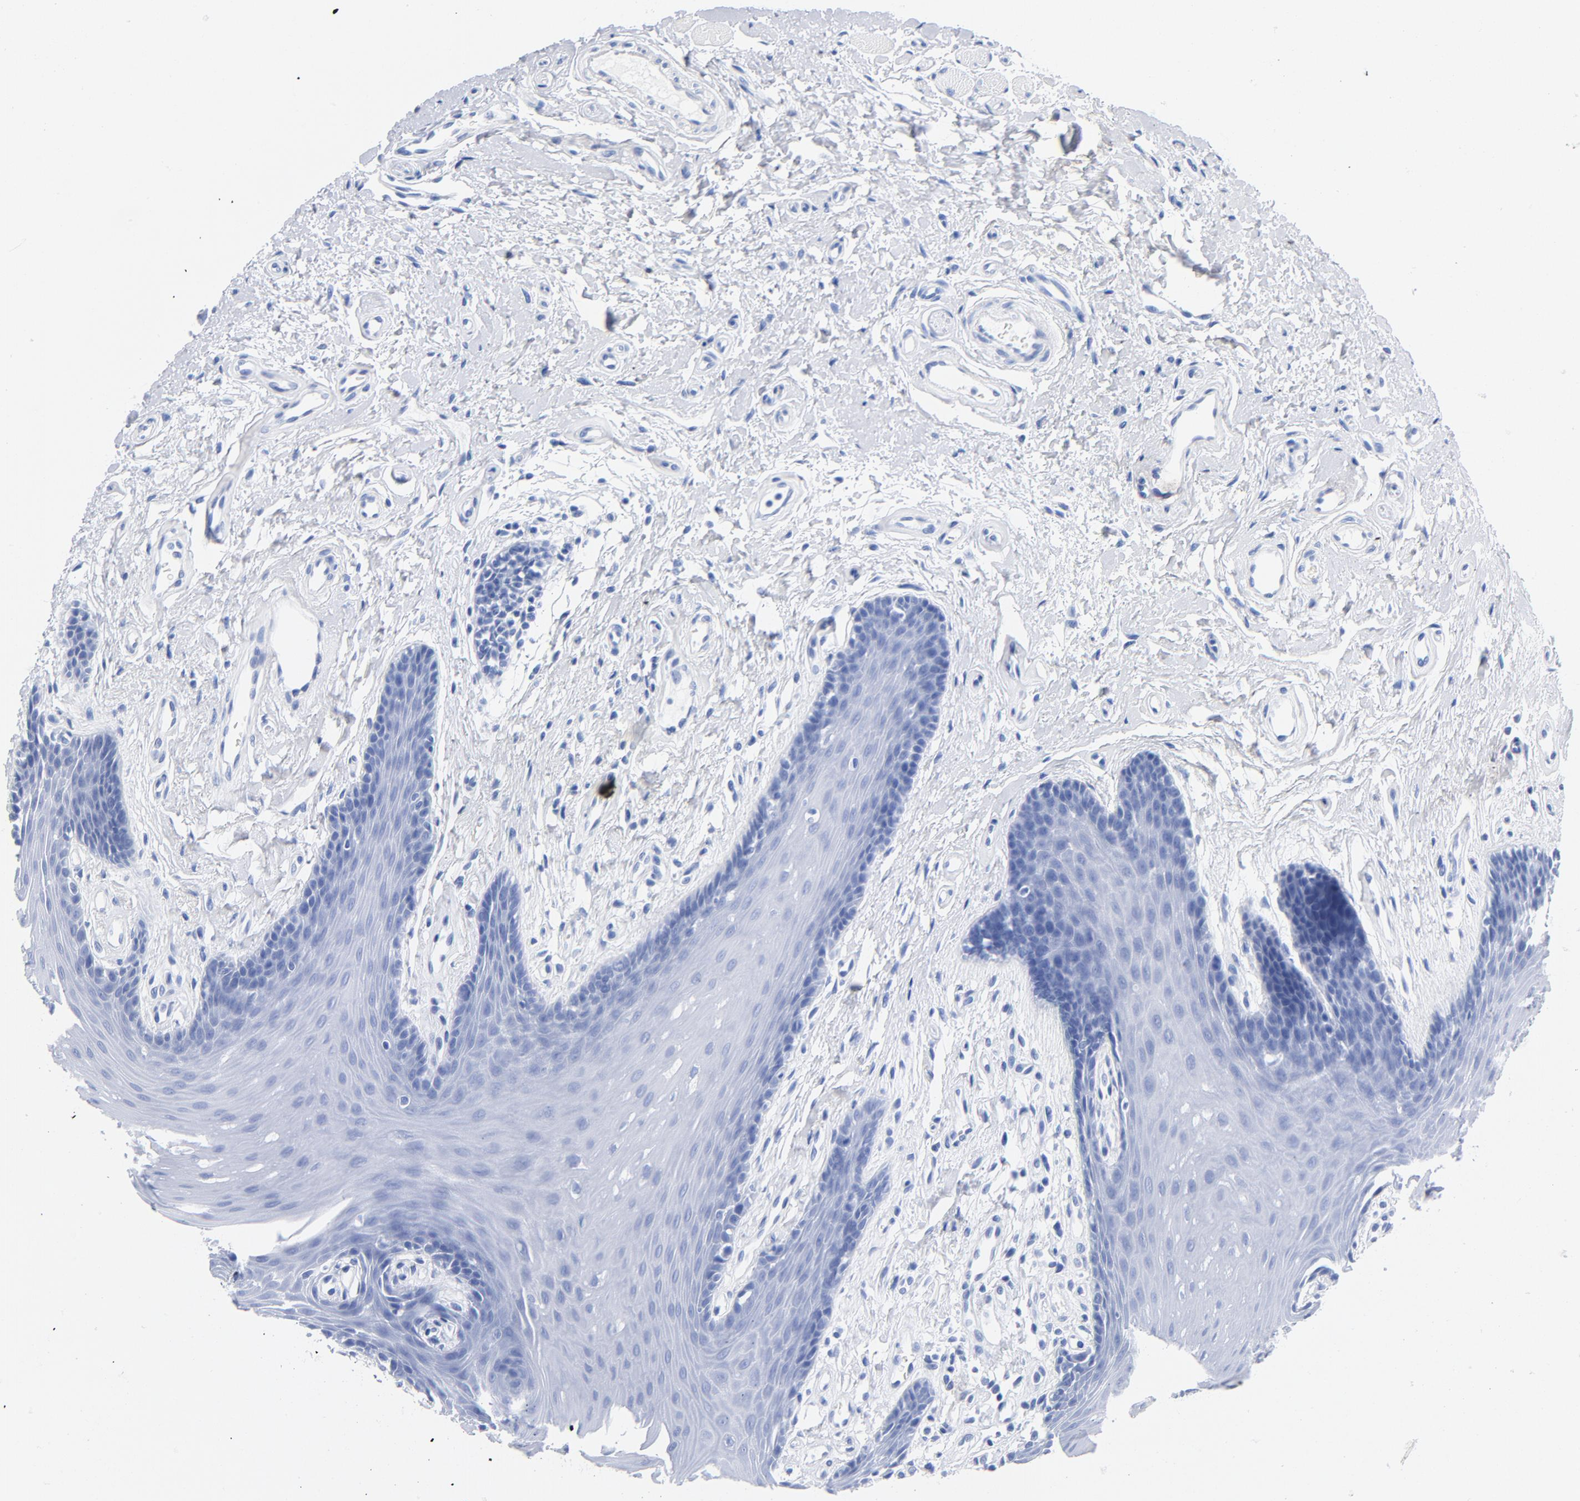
{"staining": {"intensity": "negative", "quantity": "none", "location": "none"}, "tissue": "oral mucosa", "cell_type": "Squamous epithelial cells", "image_type": "normal", "snomed": [{"axis": "morphology", "description": "Normal tissue, NOS"}, {"axis": "topography", "description": "Oral tissue"}], "caption": "An immunohistochemistry image of benign oral mucosa is shown. There is no staining in squamous epithelial cells of oral mucosa. The staining is performed using DAB brown chromogen with nuclei counter-stained in using hematoxylin.", "gene": "RBM3", "patient": {"sex": "male", "age": 62}}